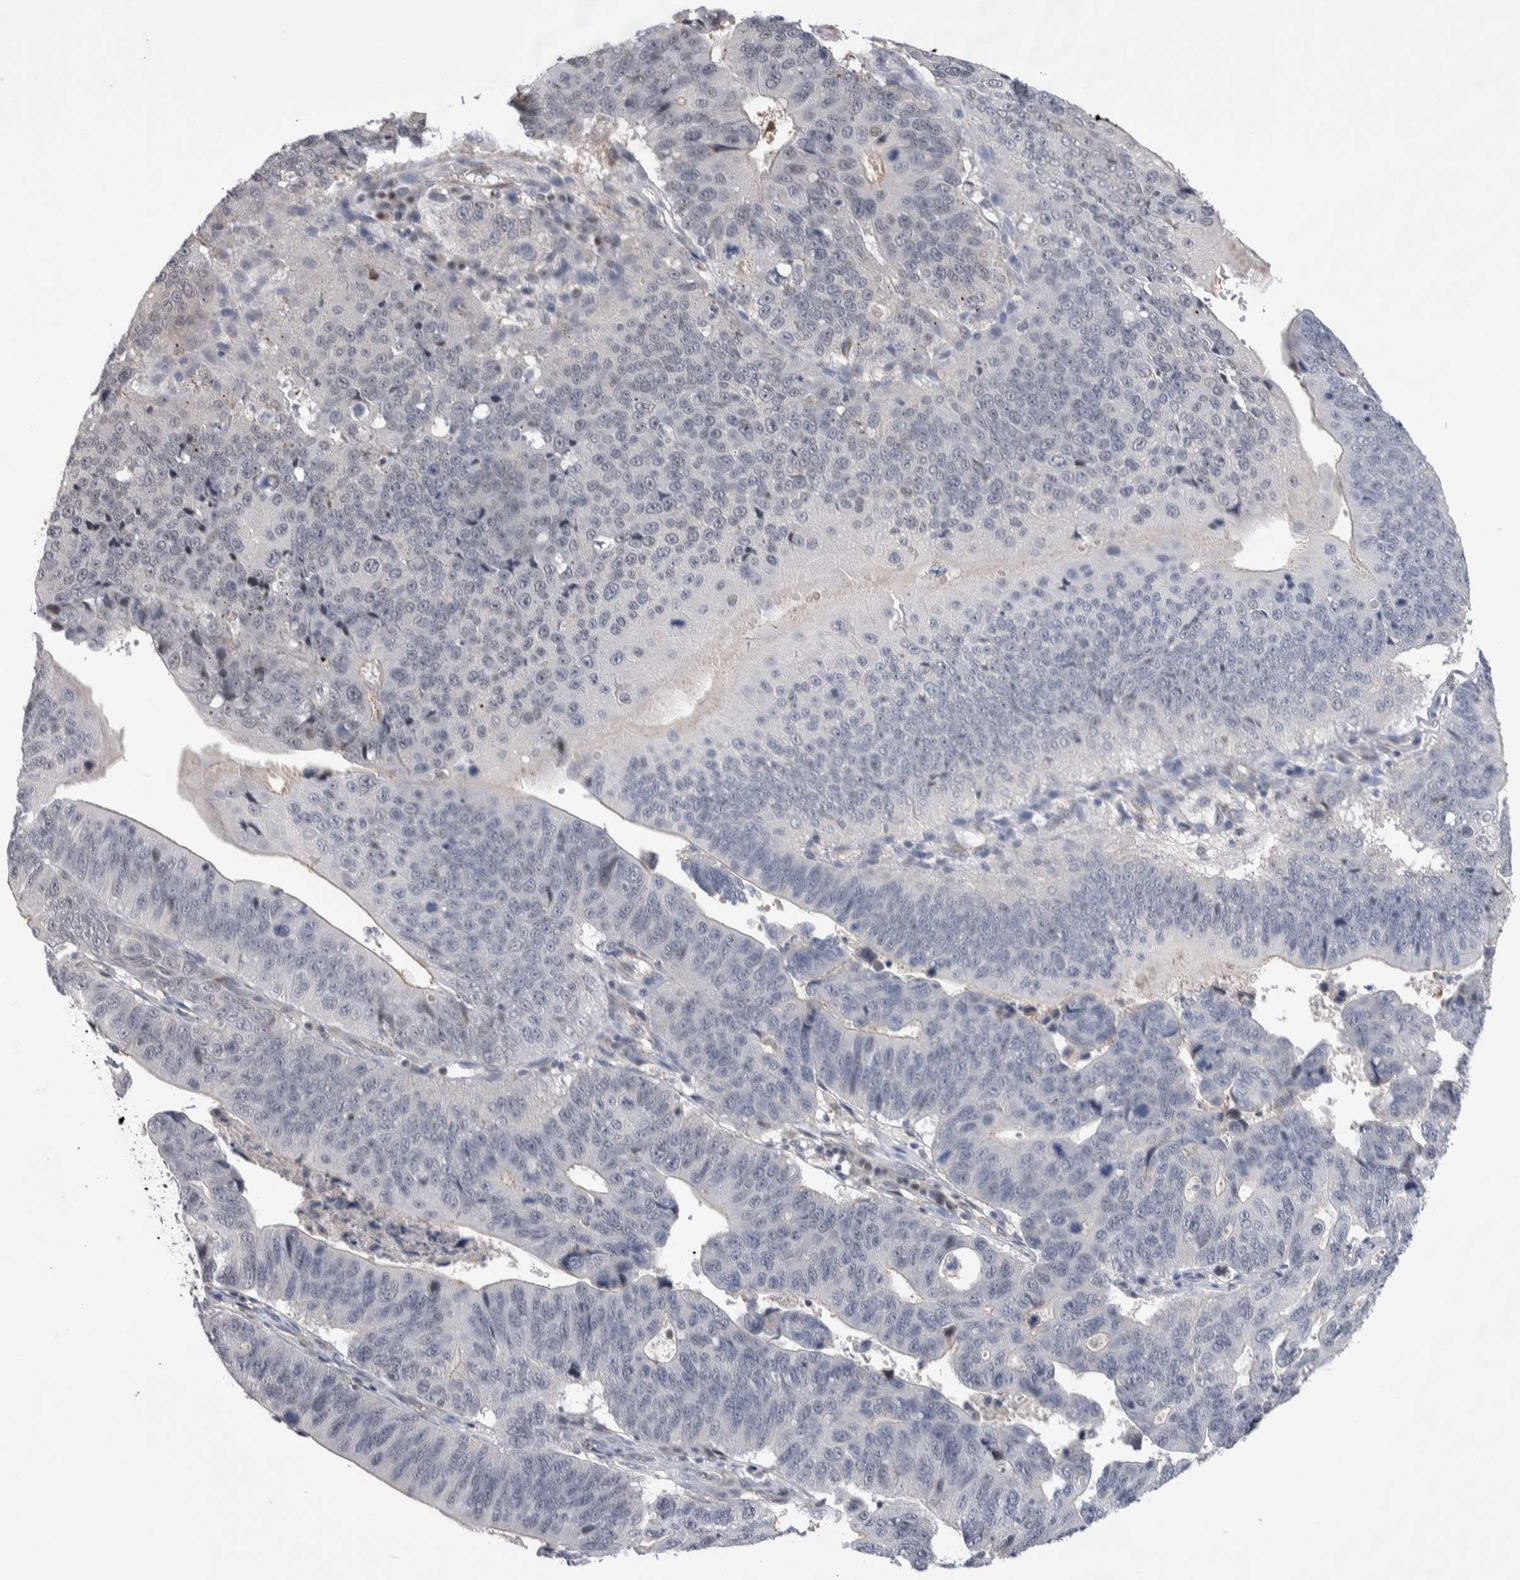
{"staining": {"intensity": "negative", "quantity": "none", "location": "none"}, "tissue": "stomach cancer", "cell_type": "Tumor cells", "image_type": "cancer", "snomed": [{"axis": "morphology", "description": "Adenocarcinoma, NOS"}, {"axis": "topography", "description": "Stomach"}], "caption": "IHC histopathology image of neoplastic tissue: human adenocarcinoma (stomach) stained with DAB demonstrates no significant protein staining in tumor cells.", "gene": "ZBTB49", "patient": {"sex": "male", "age": 59}}